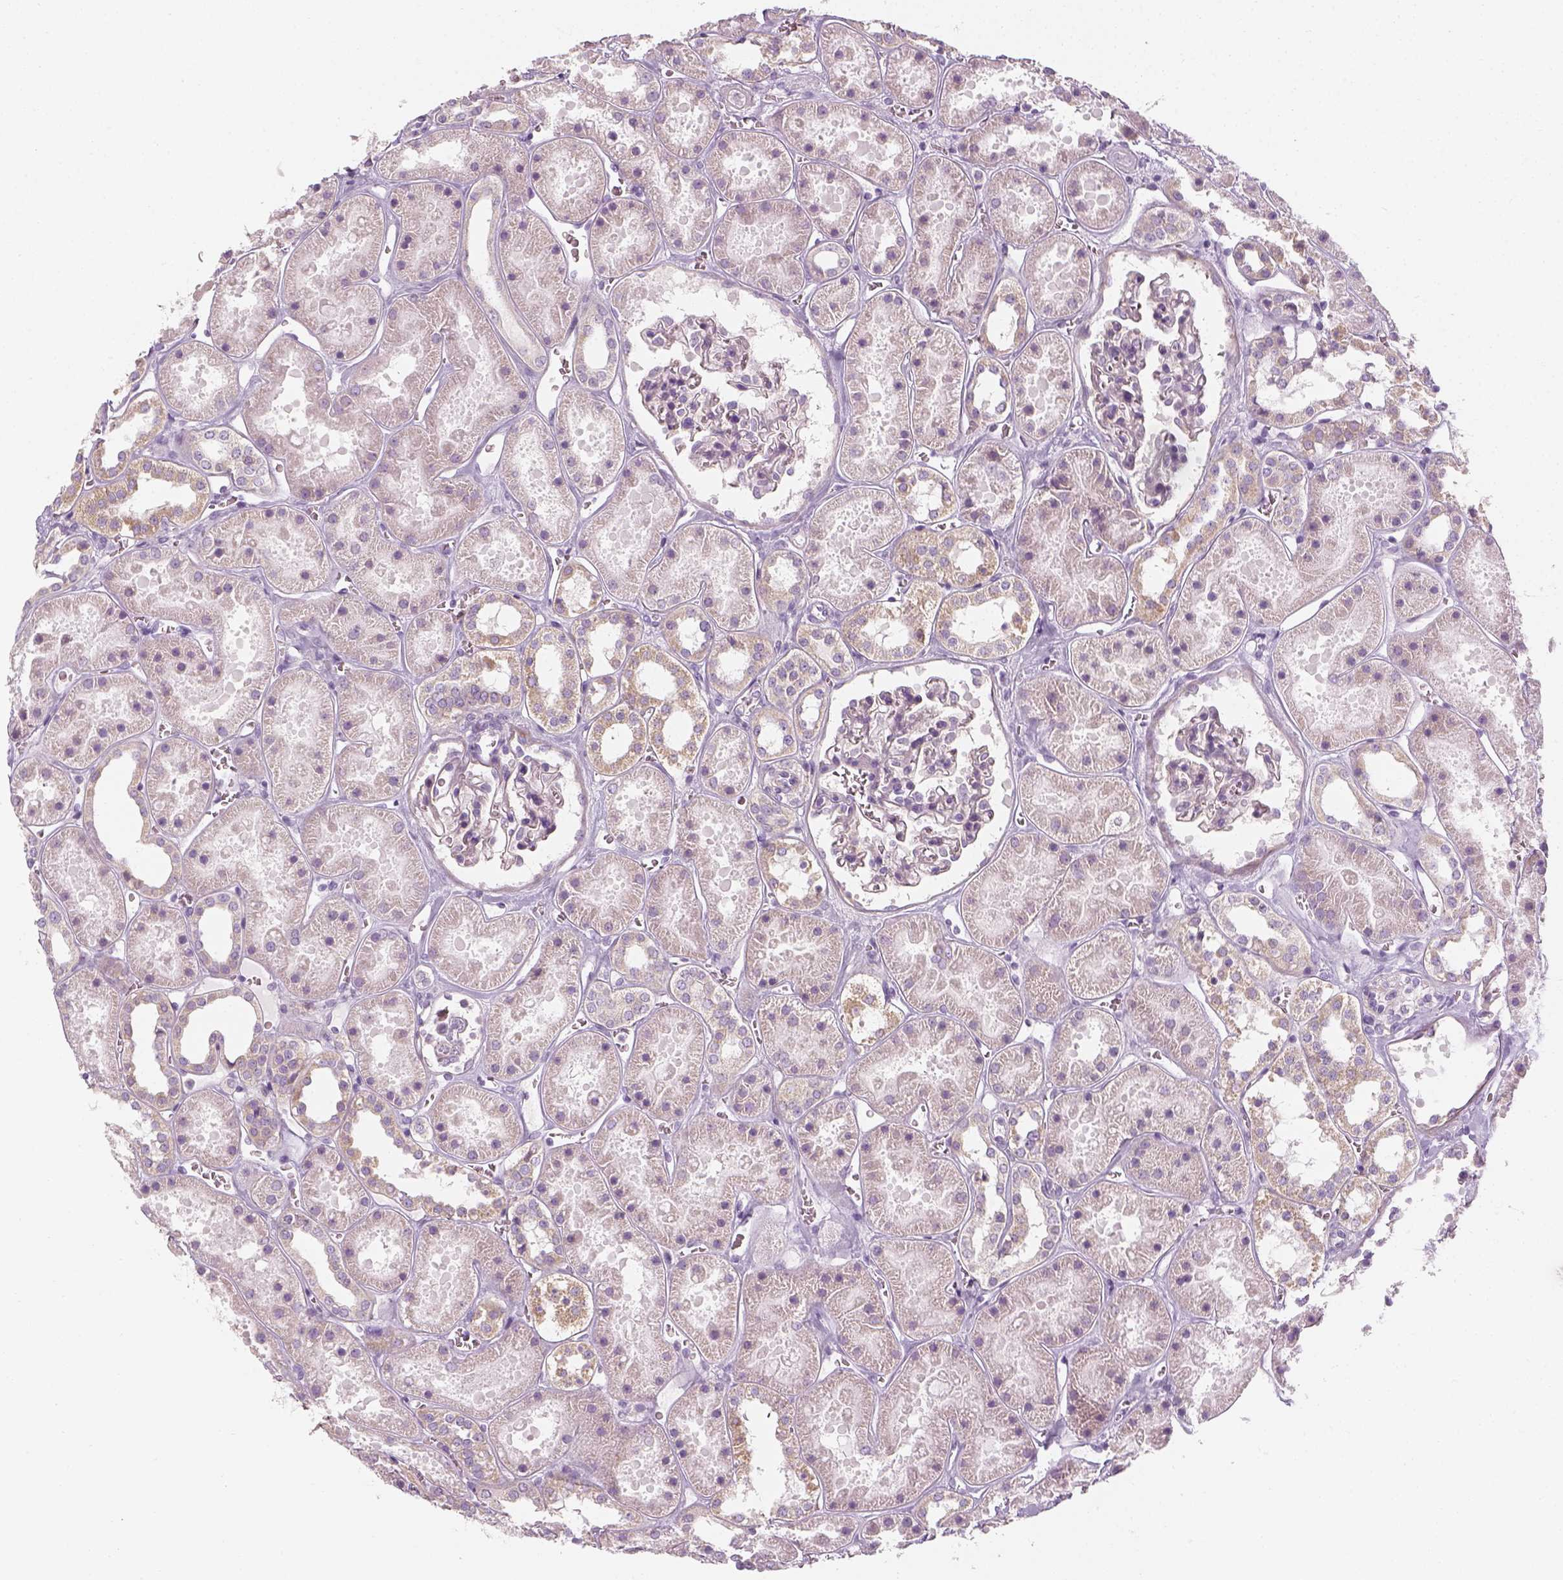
{"staining": {"intensity": "negative", "quantity": "none", "location": "none"}, "tissue": "kidney", "cell_type": "Cells in glomeruli", "image_type": "normal", "snomed": [{"axis": "morphology", "description": "Normal tissue, NOS"}, {"axis": "topography", "description": "Kidney"}], "caption": "The micrograph shows no significant positivity in cells in glomeruli of kidney.", "gene": "PRAME", "patient": {"sex": "female", "age": 41}}